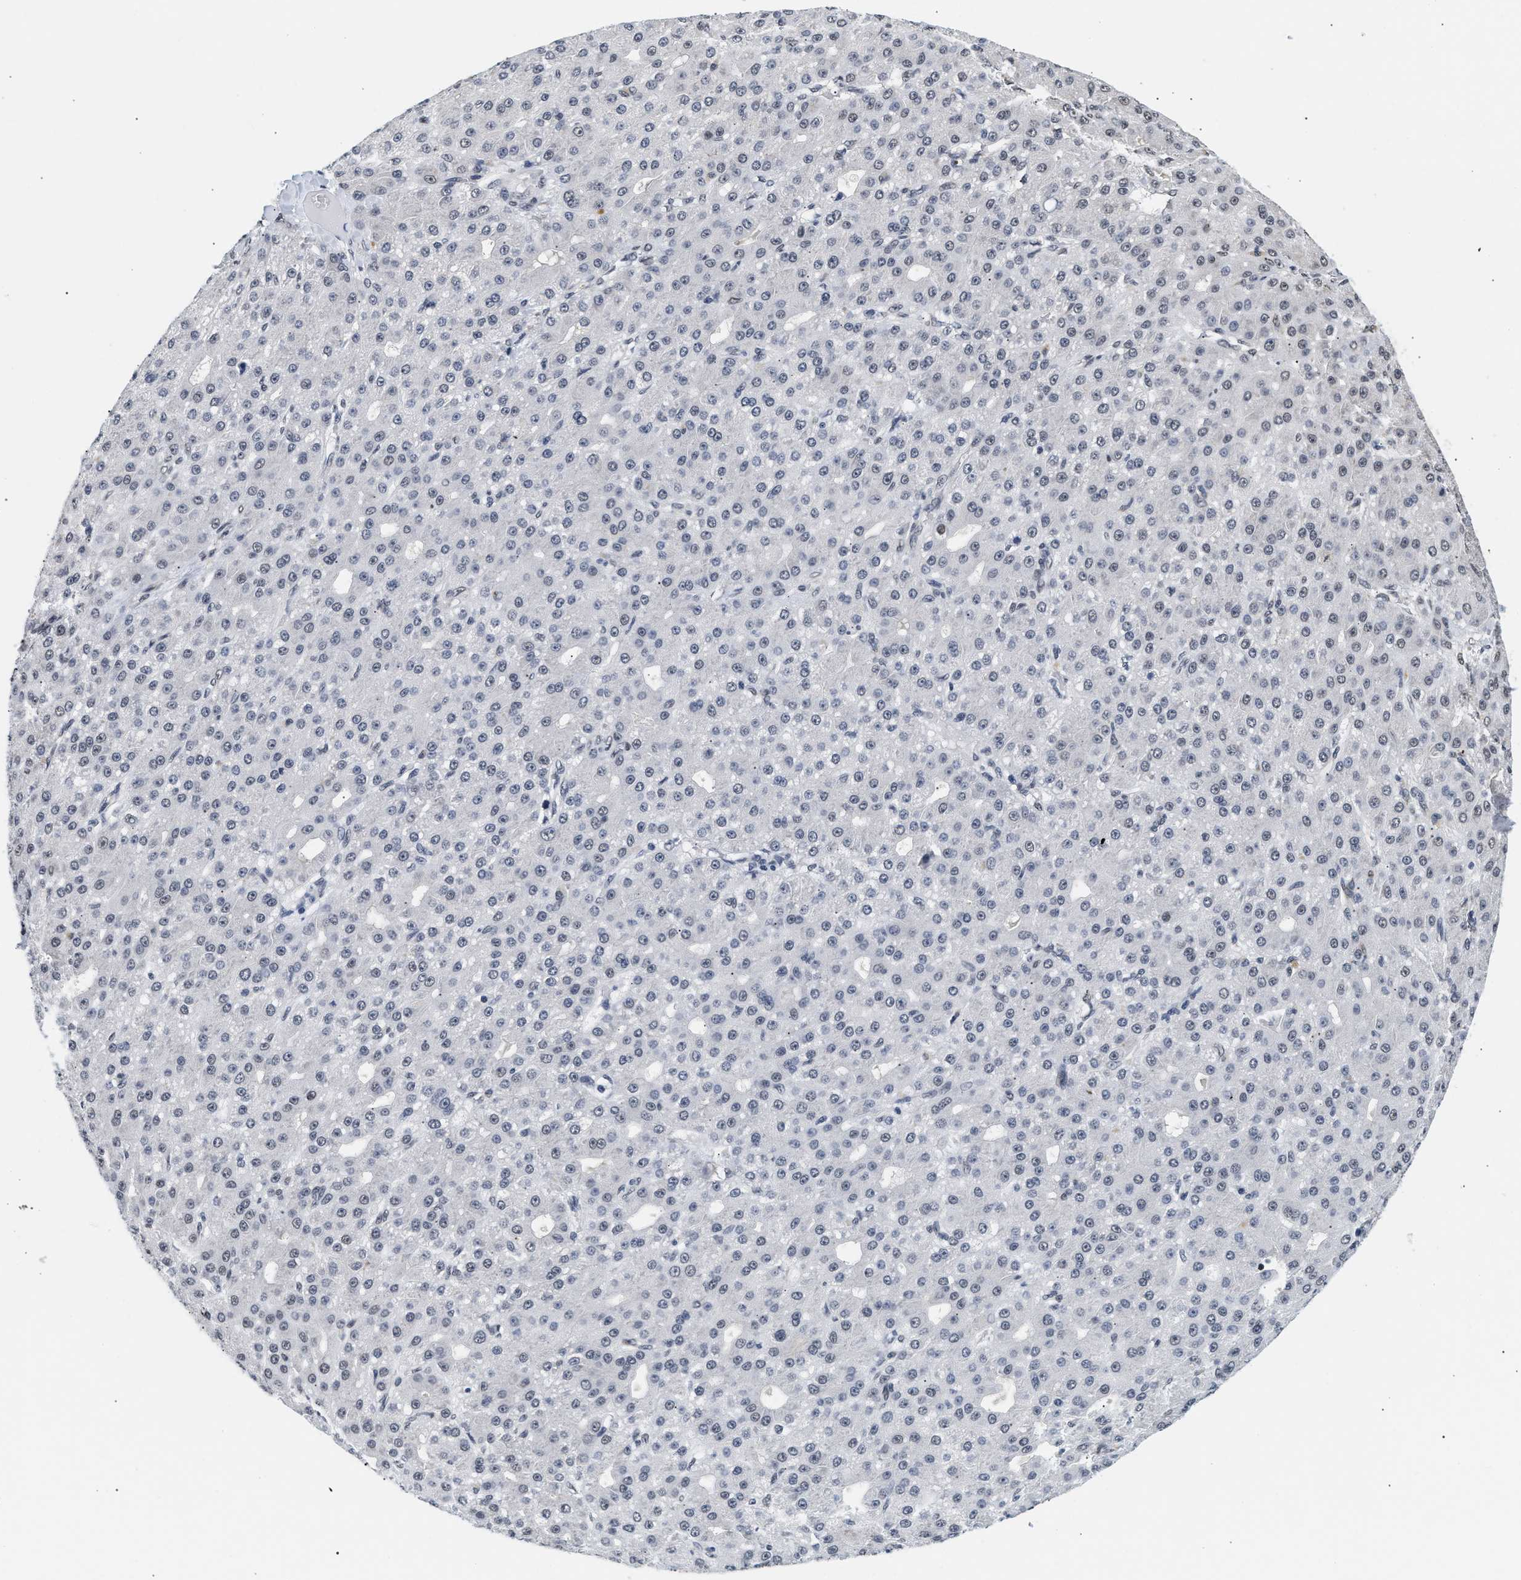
{"staining": {"intensity": "negative", "quantity": "none", "location": "none"}, "tissue": "liver cancer", "cell_type": "Tumor cells", "image_type": "cancer", "snomed": [{"axis": "morphology", "description": "Carcinoma, Hepatocellular, NOS"}, {"axis": "topography", "description": "Liver"}], "caption": "Immunohistochemistry (IHC) of human hepatocellular carcinoma (liver) reveals no positivity in tumor cells.", "gene": "THOC1", "patient": {"sex": "male", "age": 67}}